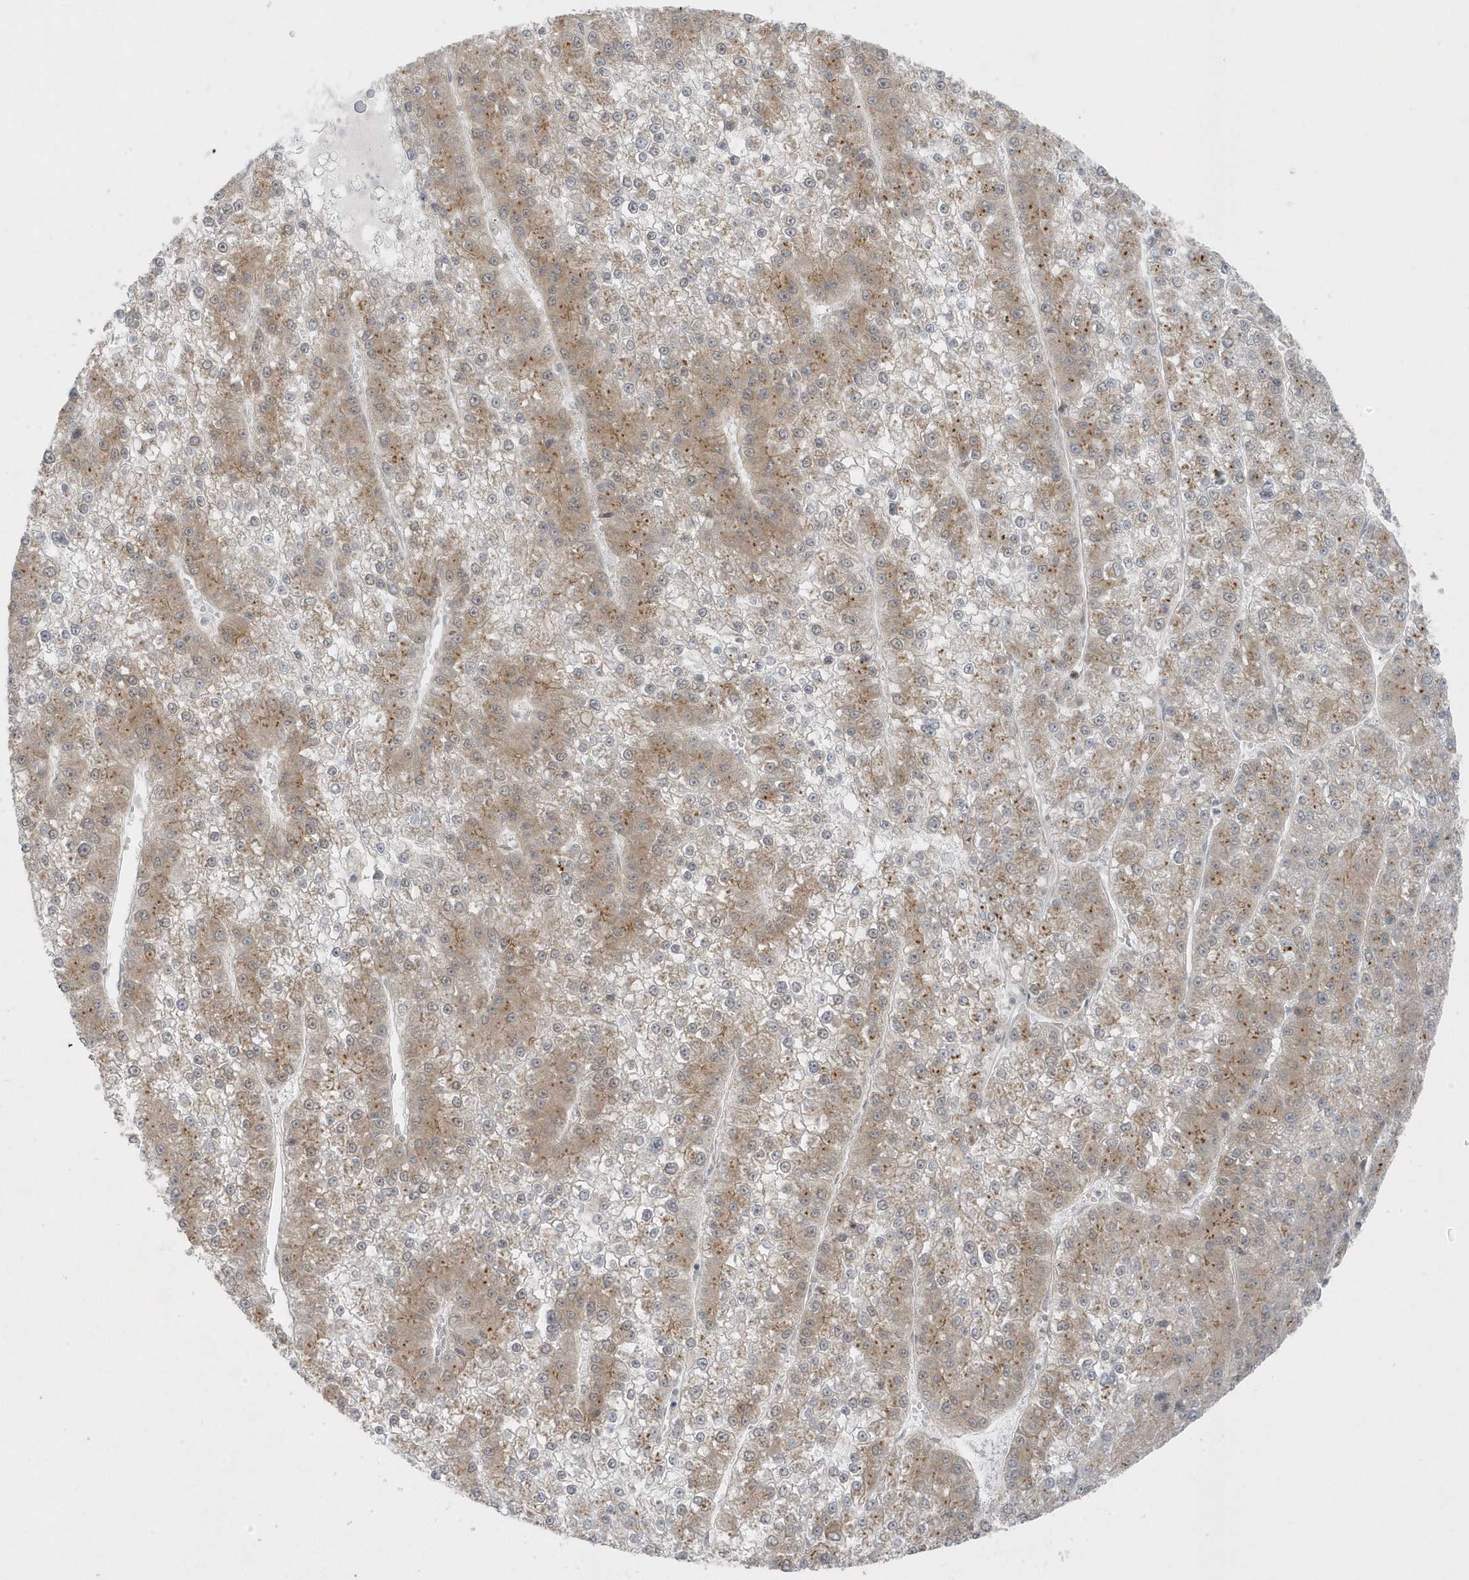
{"staining": {"intensity": "weak", "quantity": "25%-75%", "location": "cytoplasmic/membranous"}, "tissue": "liver cancer", "cell_type": "Tumor cells", "image_type": "cancer", "snomed": [{"axis": "morphology", "description": "Carcinoma, Hepatocellular, NOS"}, {"axis": "topography", "description": "Liver"}], "caption": "Protein analysis of liver cancer (hepatocellular carcinoma) tissue exhibits weak cytoplasmic/membranous expression in about 25%-75% of tumor cells. (brown staining indicates protein expression, while blue staining denotes nuclei).", "gene": "PARD3B", "patient": {"sex": "female", "age": 73}}